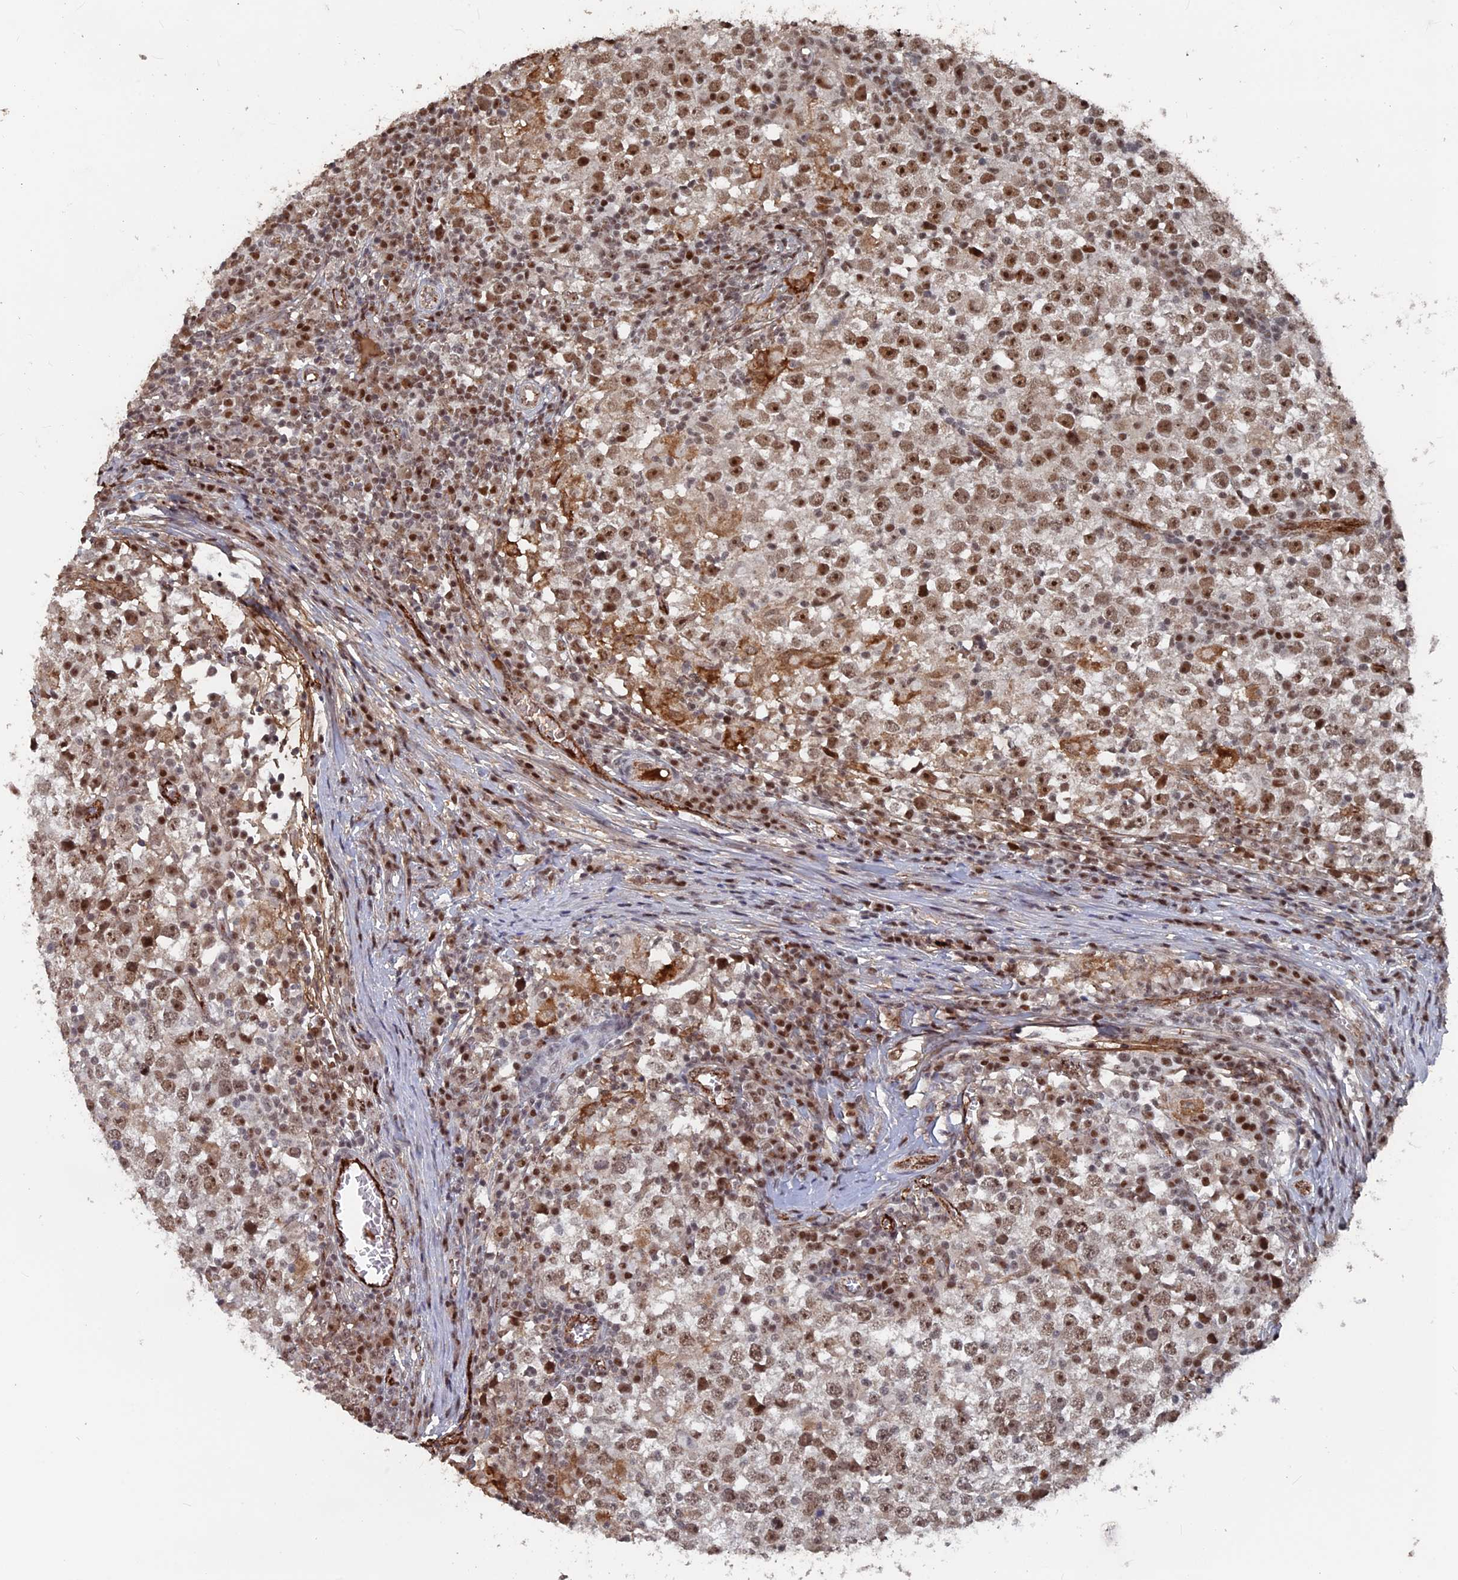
{"staining": {"intensity": "moderate", "quantity": ">75%", "location": "nuclear"}, "tissue": "testis cancer", "cell_type": "Tumor cells", "image_type": "cancer", "snomed": [{"axis": "morphology", "description": "Seminoma, NOS"}, {"axis": "topography", "description": "Testis"}], "caption": "Testis cancer was stained to show a protein in brown. There is medium levels of moderate nuclear staining in approximately >75% of tumor cells.", "gene": "SH3D21", "patient": {"sex": "male", "age": 65}}